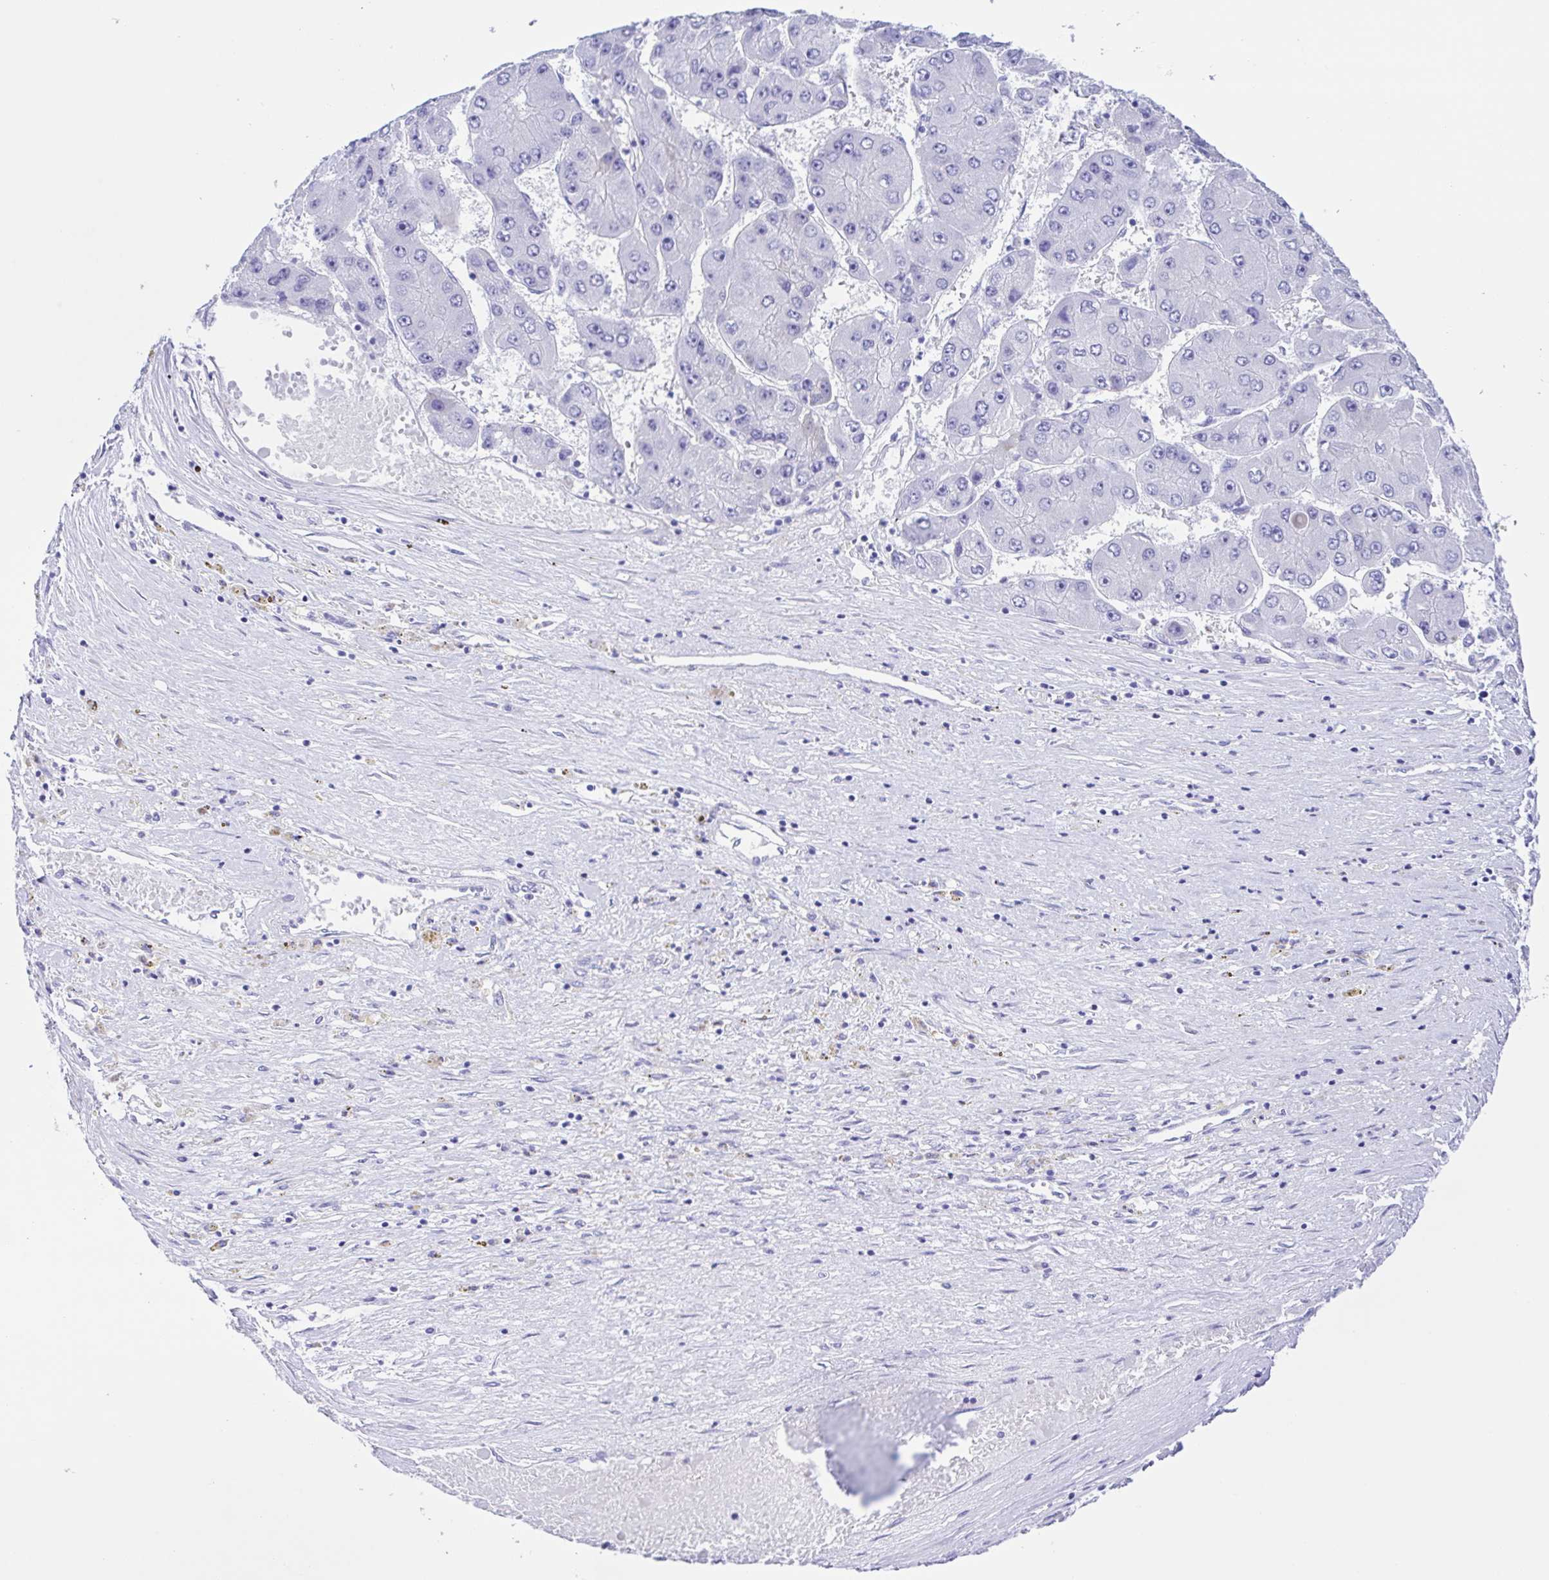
{"staining": {"intensity": "negative", "quantity": "none", "location": "none"}, "tissue": "liver cancer", "cell_type": "Tumor cells", "image_type": "cancer", "snomed": [{"axis": "morphology", "description": "Carcinoma, Hepatocellular, NOS"}, {"axis": "topography", "description": "Liver"}], "caption": "High power microscopy image of an immunohistochemistry (IHC) micrograph of liver cancer, revealing no significant staining in tumor cells. (DAB (3,3'-diaminobenzidine) immunohistochemistry (IHC), high magnification).", "gene": "GPR17", "patient": {"sex": "female", "age": 61}}